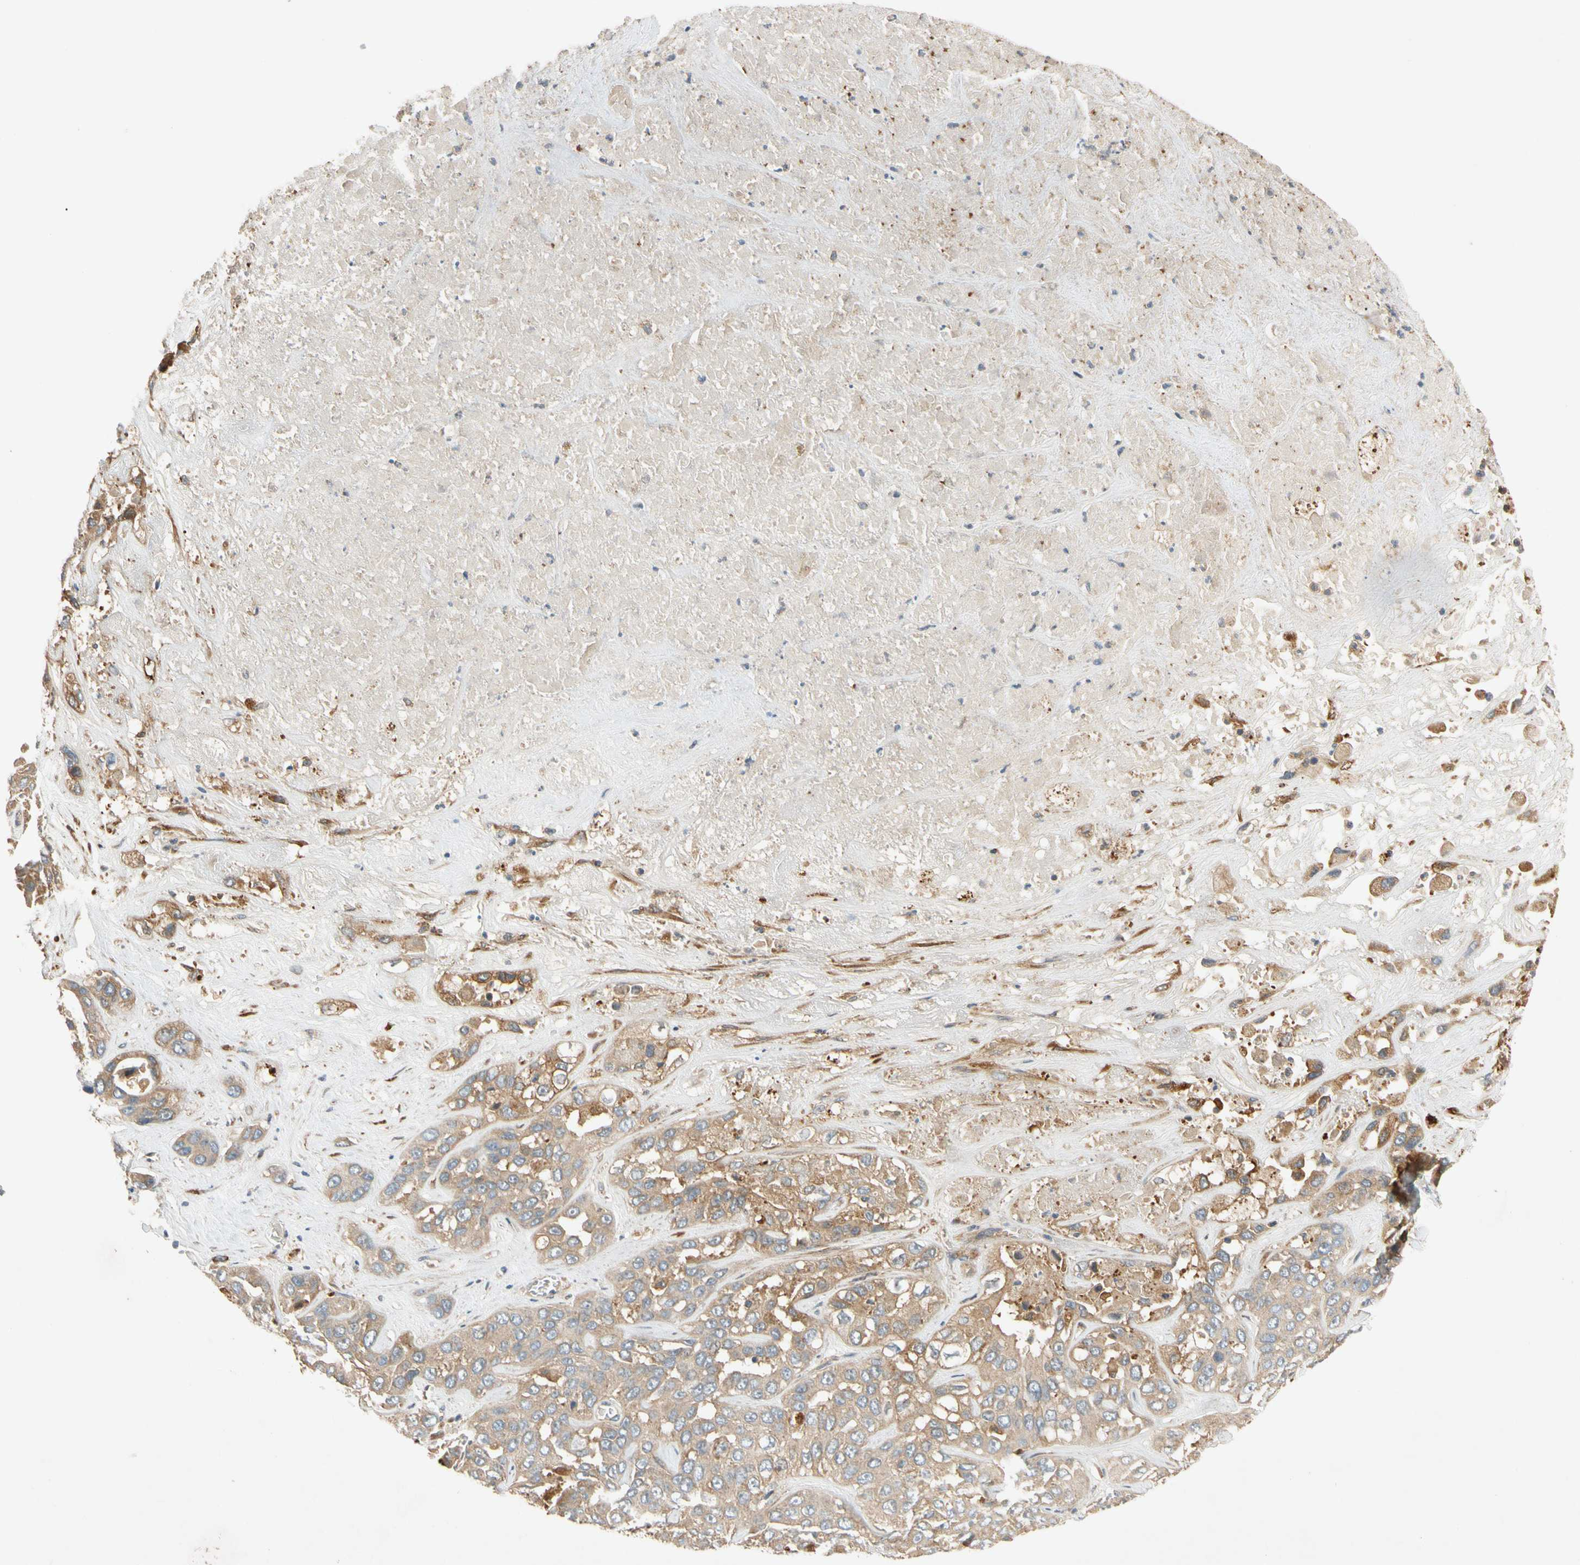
{"staining": {"intensity": "weak", "quantity": "25%-75%", "location": "cytoplasmic/membranous"}, "tissue": "liver cancer", "cell_type": "Tumor cells", "image_type": "cancer", "snomed": [{"axis": "morphology", "description": "Cholangiocarcinoma"}, {"axis": "topography", "description": "Liver"}], "caption": "Liver cancer was stained to show a protein in brown. There is low levels of weak cytoplasmic/membranous staining in approximately 25%-75% of tumor cells. (DAB IHC, brown staining for protein, blue staining for nuclei).", "gene": "USP46", "patient": {"sex": "female", "age": 52}}